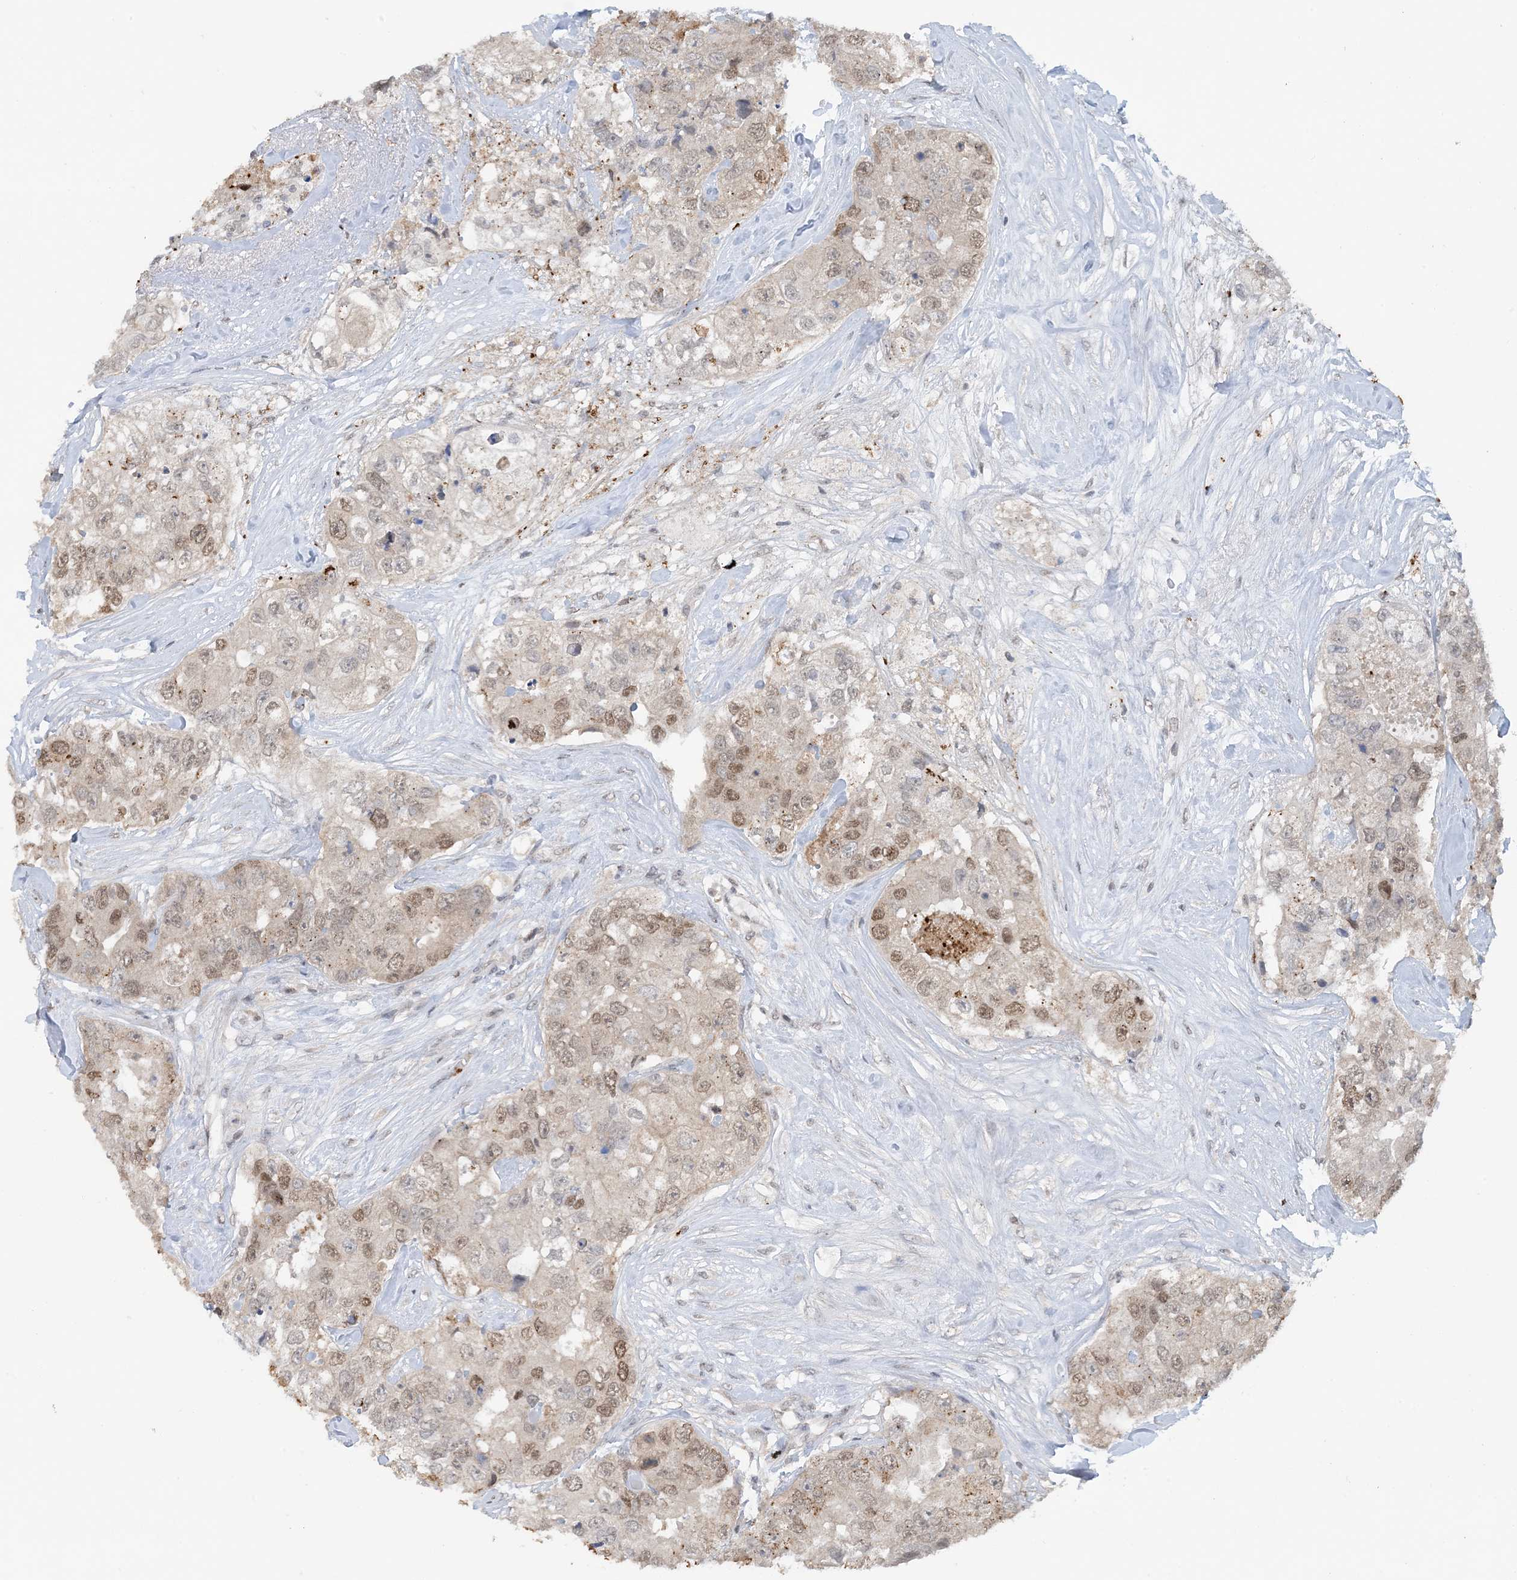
{"staining": {"intensity": "moderate", "quantity": "<25%", "location": "nuclear"}, "tissue": "breast cancer", "cell_type": "Tumor cells", "image_type": "cancer", "snomed": [{"axis": "morphology", "description": "Duct carcinoma"}, {"axis": "topography", "description": "Breast"}], "caption": "Tumor cells demonstrate low levels of moderate nuclear expression in approximately <25% of cells in human invasive ductal carcinoma (breast). The staining was performed using DAB to visualize the protein expression in brown, while the nuclei were stained in blue with hematoxylin (Magnification: 20x).", "gene": "ACYP2", "patient": {"sex": "female", "age": 62}}